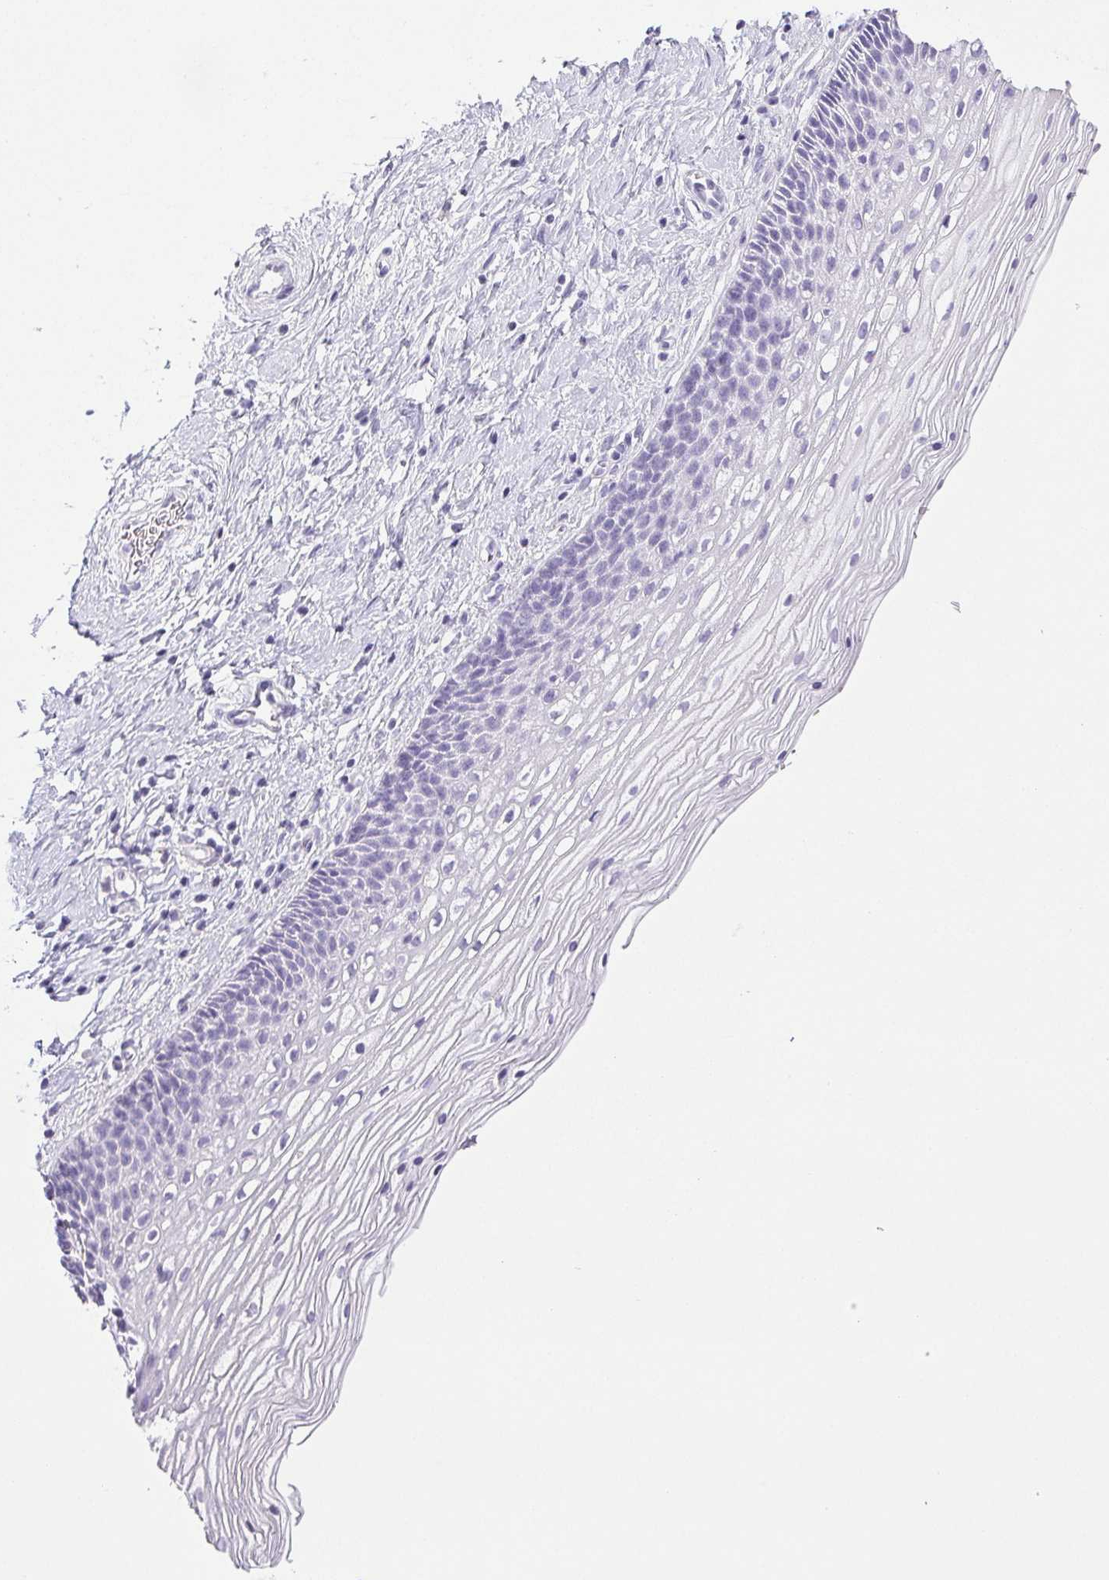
{"staining": {"intensity": "negative", "quantity": "none", "location": "none"}, "tissue": "cervix", "cell_type": "Glandular cells", "image_type": "normal", "snomed": [{"axis": "morphology", "description": "Normal tissue, NOS"}, {"axis": "topography", "description": "Cervix"}], "caption": "IHC micrograph of benign cervix: cervix stained with DAB (3,3'-diaminobenzidine) displays no significant protein positivity in glandular cells.", "gene": "HLA", "patient": {"sex": "female", "age": 34}}